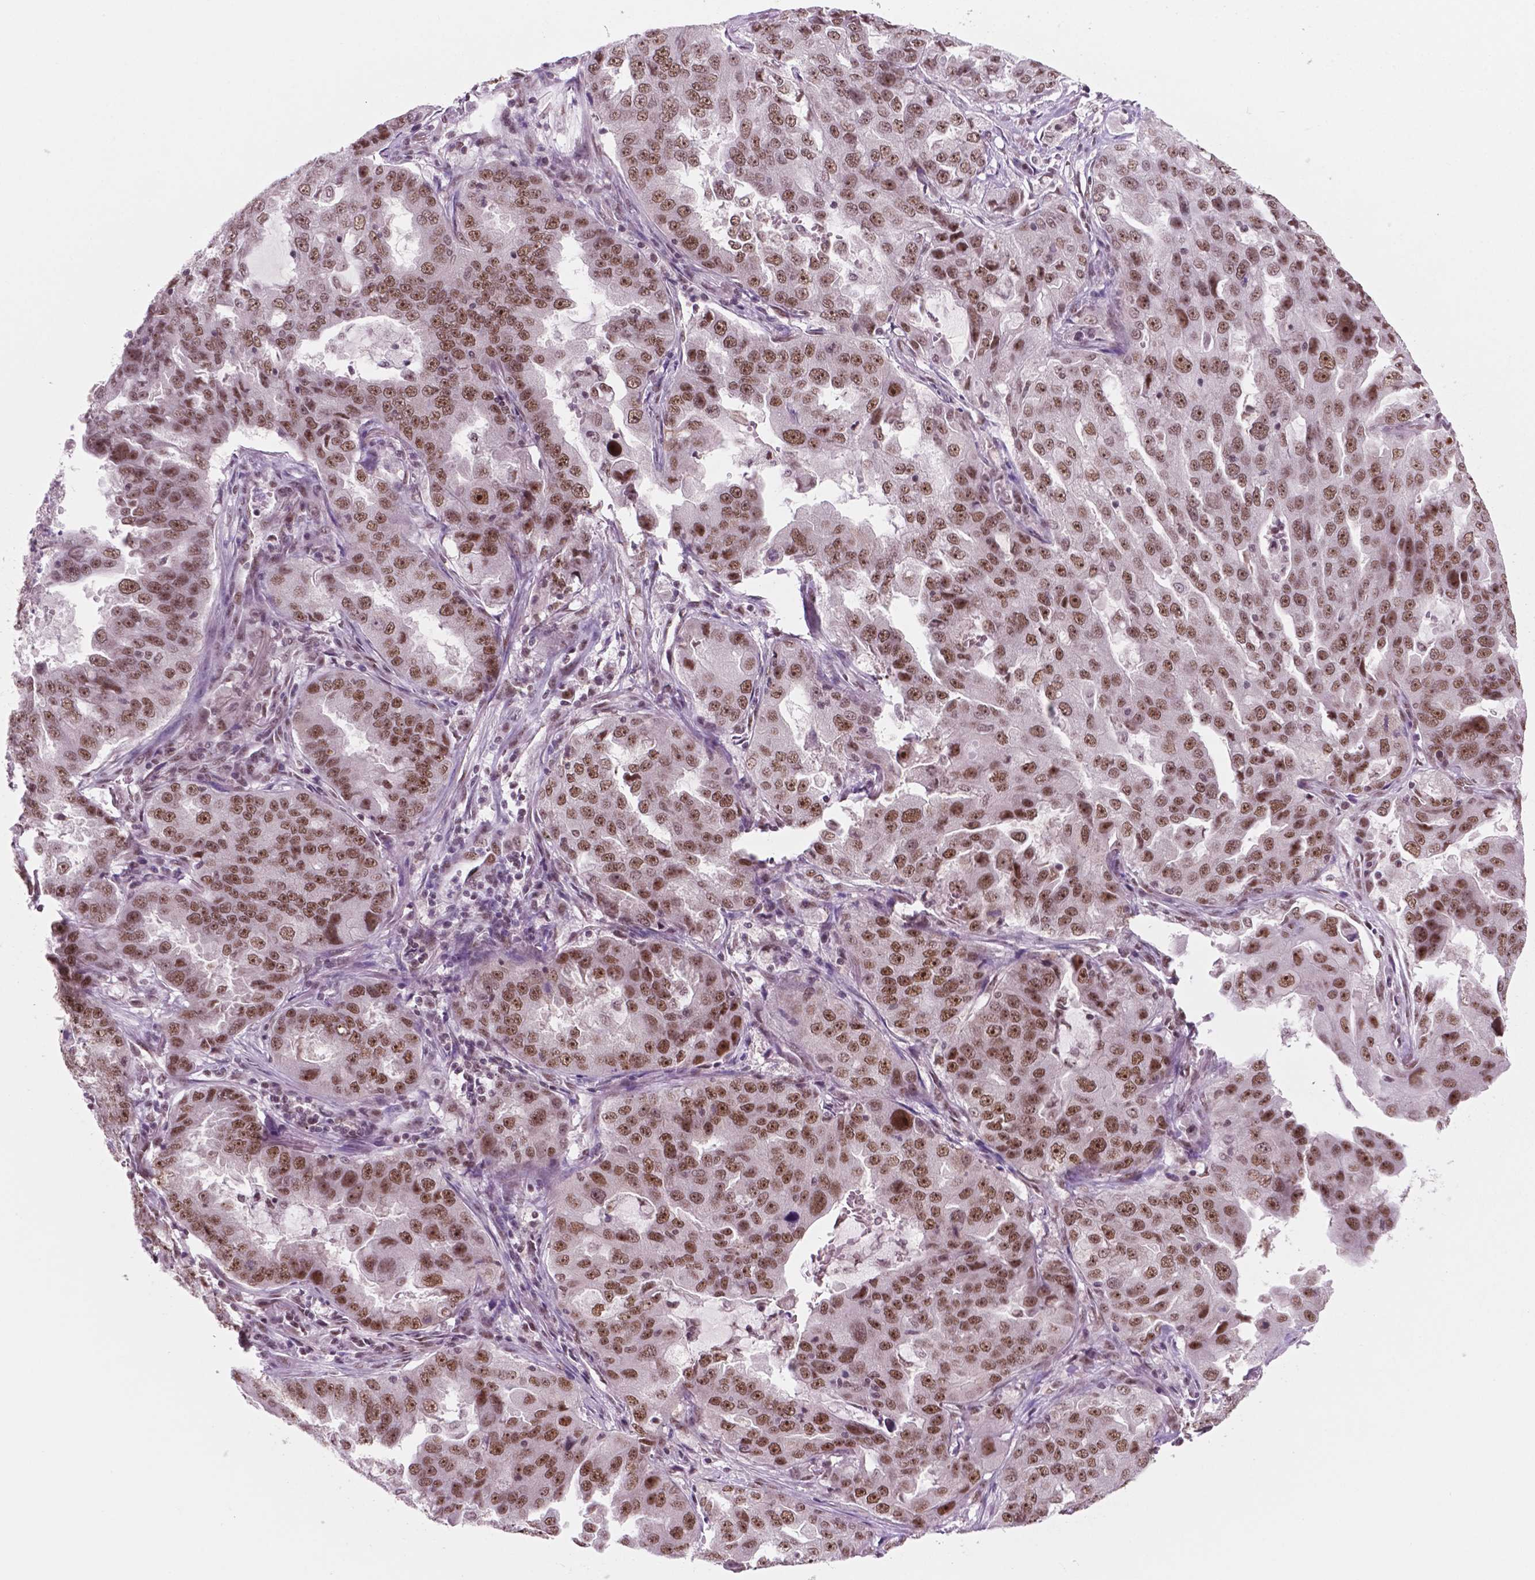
{"staining": {"intensity": "moderate", "quantity": ">75%", "location": "nuclear"}, "tissue": "lung cancer", "cell_type": "Tumor cells", "image_type": "cancer", "snomed": [{"axis": "morphology", "description": "Adenocarcinoma, NOS"}, {"axis": "topography", "description": "Lung"}], "caption": "Immunohistochemistry (DAB) staining of human lung cancer (adenocarcinoma) shows moderate nuclear protein expression in about >75% of tumor cells.", "gene": "POLR2E", "patient": {"sex": "female", "age": 61}}